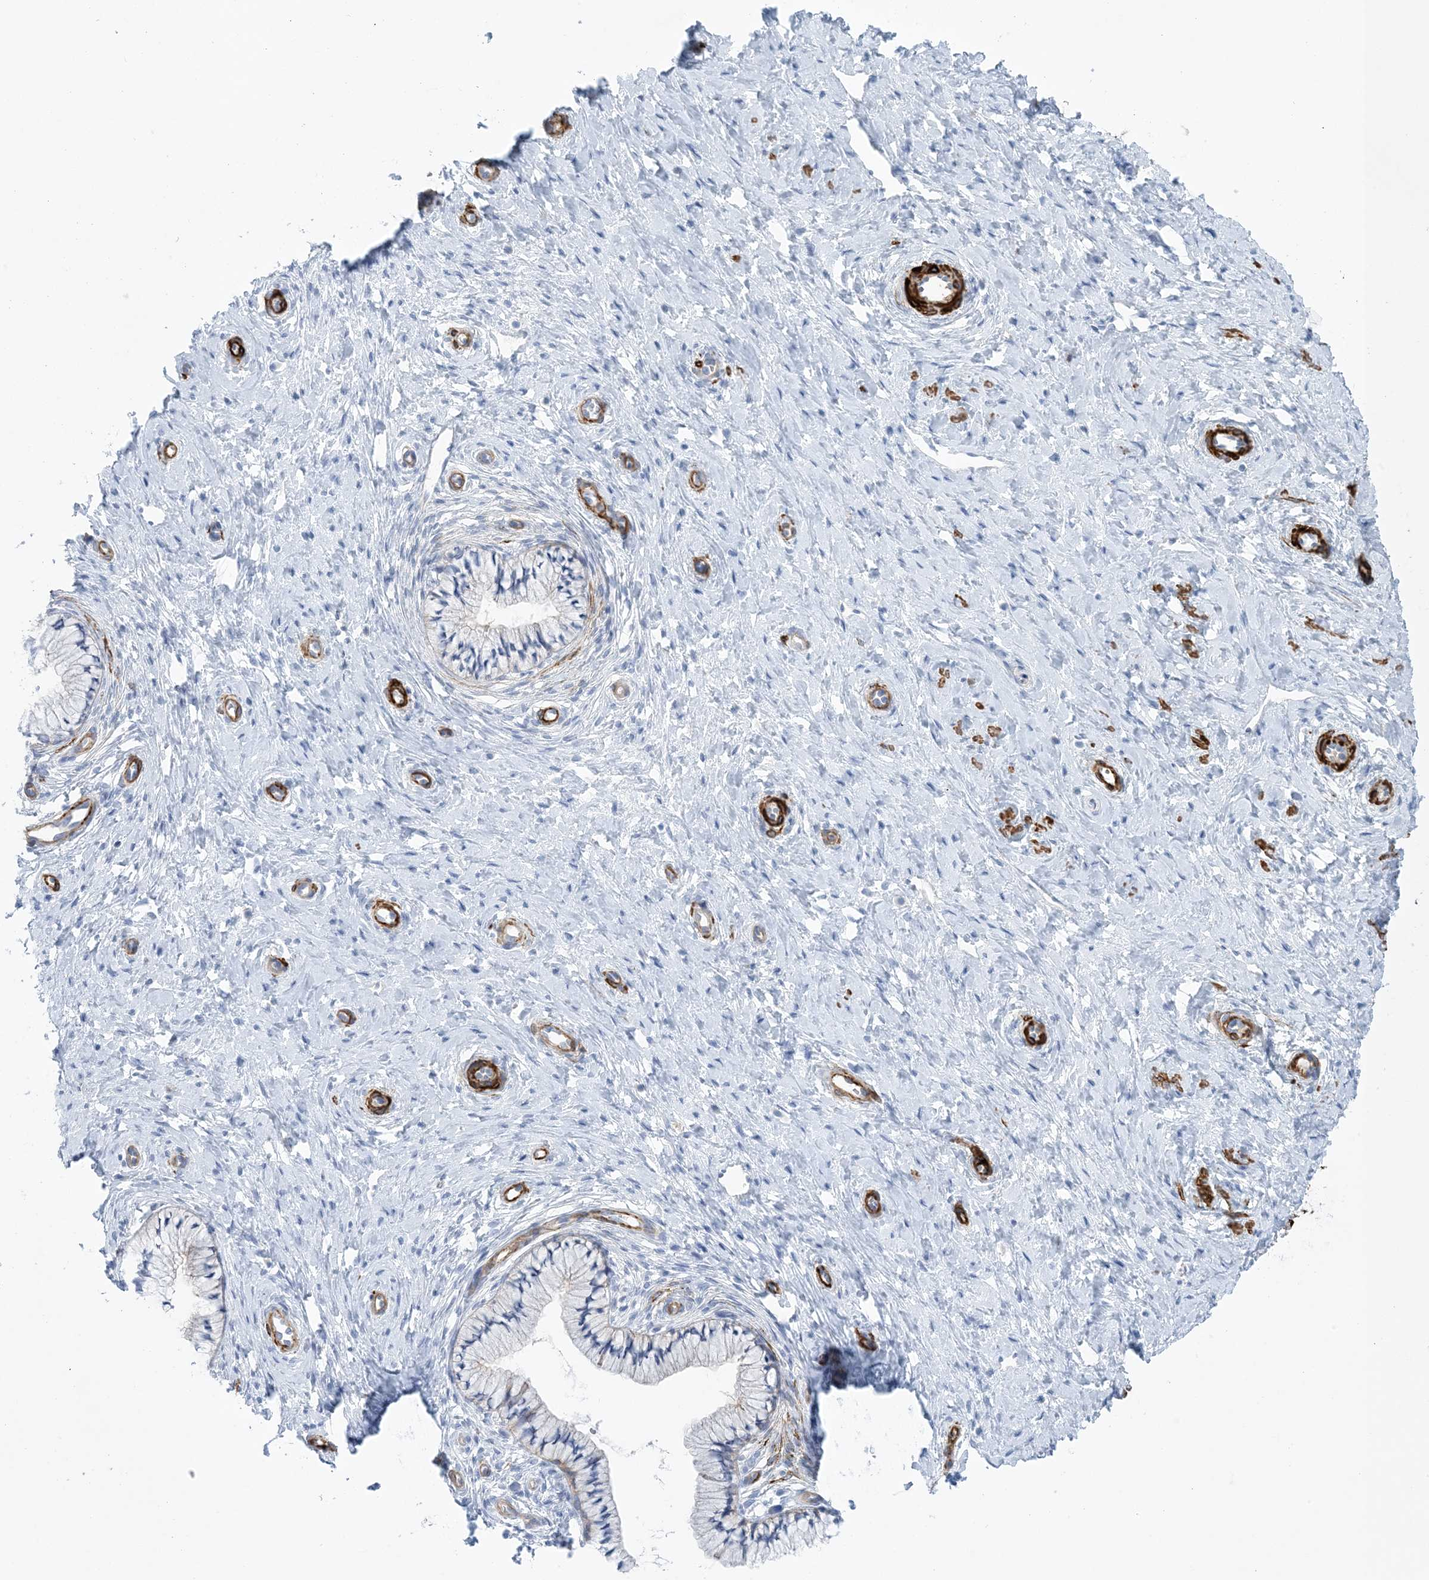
{"staining": {"intensity": "moderate", "quantity": "25%-75%", "location": "cytoplasmic/membranous"}, "tissue": "cervix", "cell_type": "Glandular cells", "image_type": "normal", "snomed": [{"axis": "morphology", "description": "Normal tissue, NOS"}, {"axis": "topography", "description": "Cervix"}], "caption": "An immunohistochemistry histopathology image of normal tissue is shown. Protein staining in brown highlights moderate cytoplasmic/membranous positivity in cervix within glandular cells.", "gene": "SHANK1", "patient": {"sex": "female", "age": 36}}